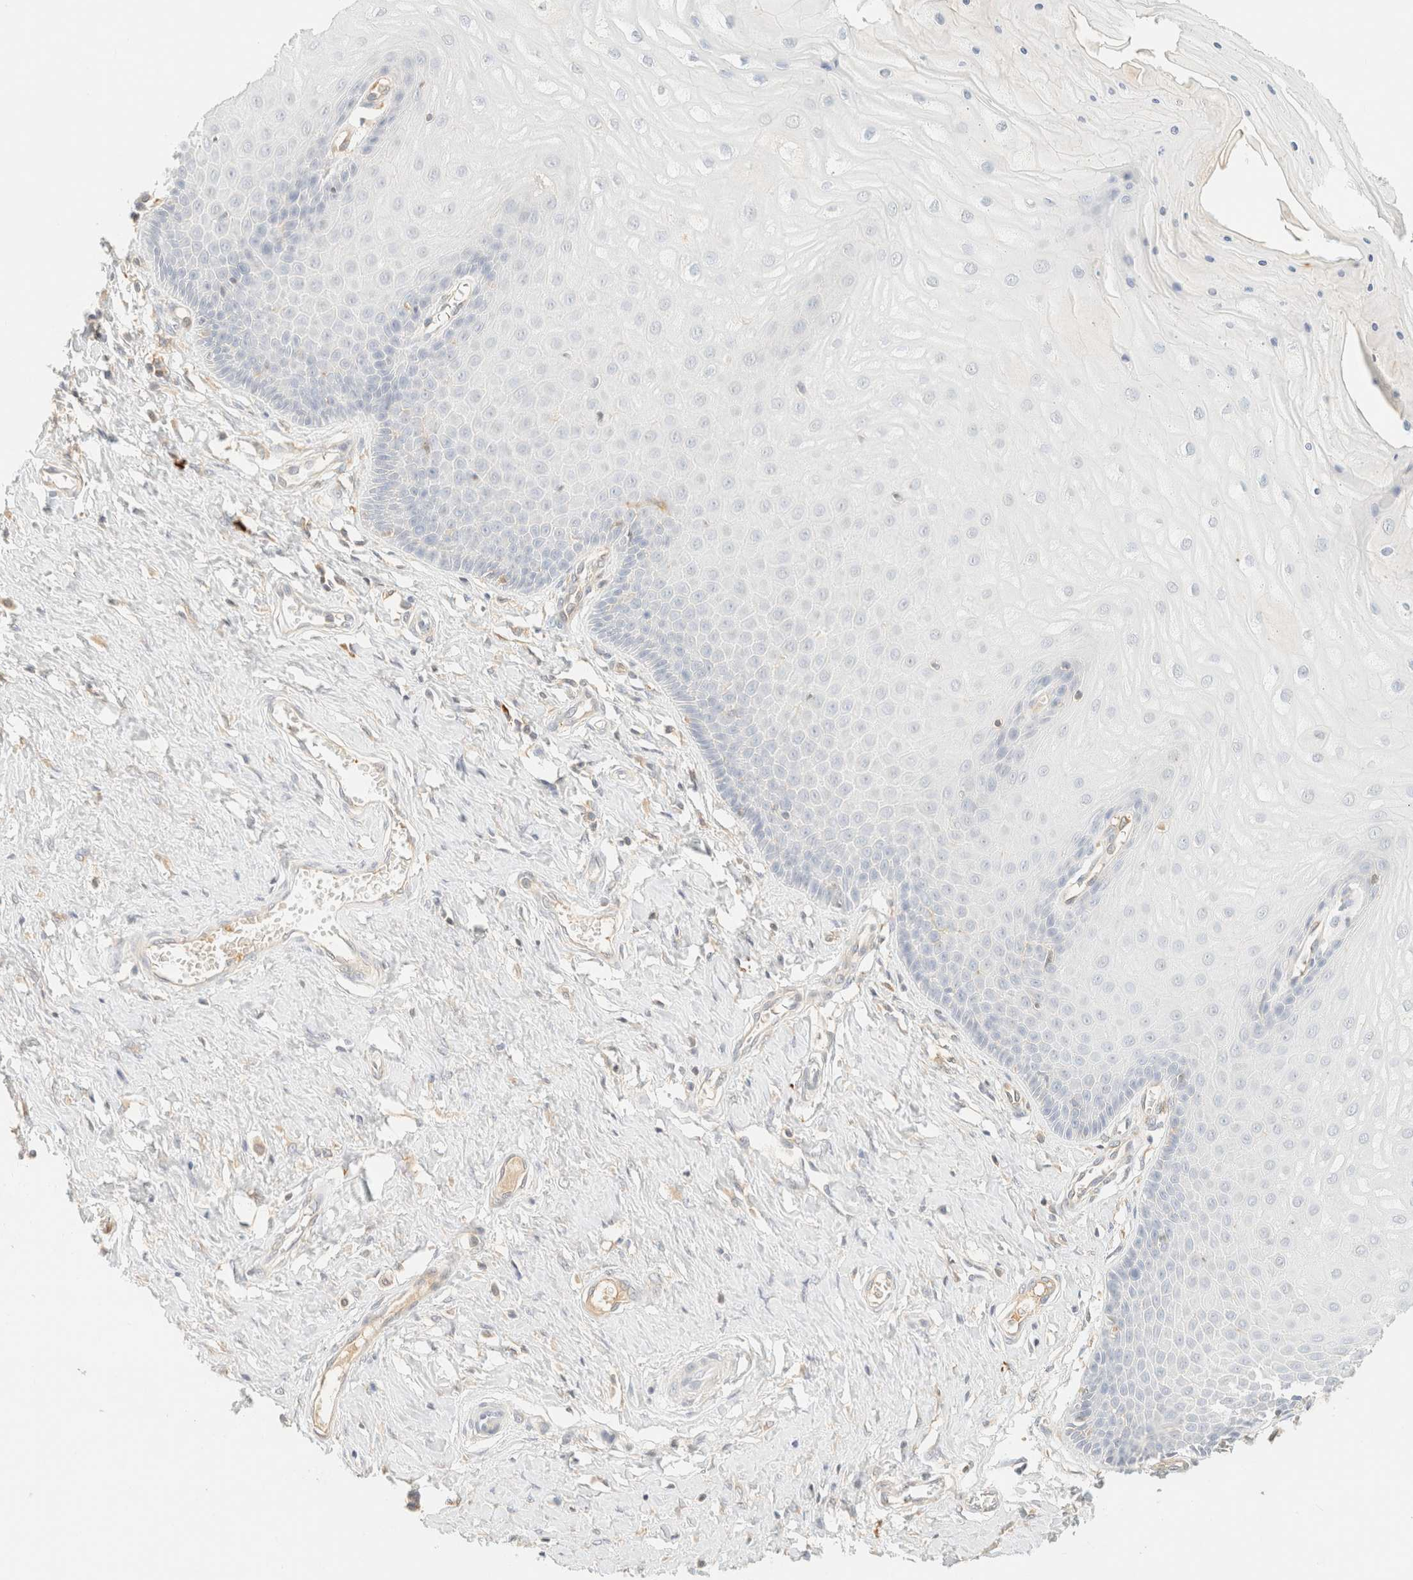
{"staining": {"intensity": "weak", "quantity": "<25%", "location": "cytoplasmic/membranous"}, "tissue": "cervix", "cell_type": "Squamous epithelial cells", "image_type": "normal", "snomed": [{"axis": "morphology", "description": "Normal tissue, NOS"}, {"axis": "topography", "description": "Cervix"}], "caption": "Squamous epithelial cells show no significant expression in benign cervix. (DAB IHC with hematoxylin counter stain).", "gene": "FHOD1", "patient": {"sex": "female", "age": 55}}